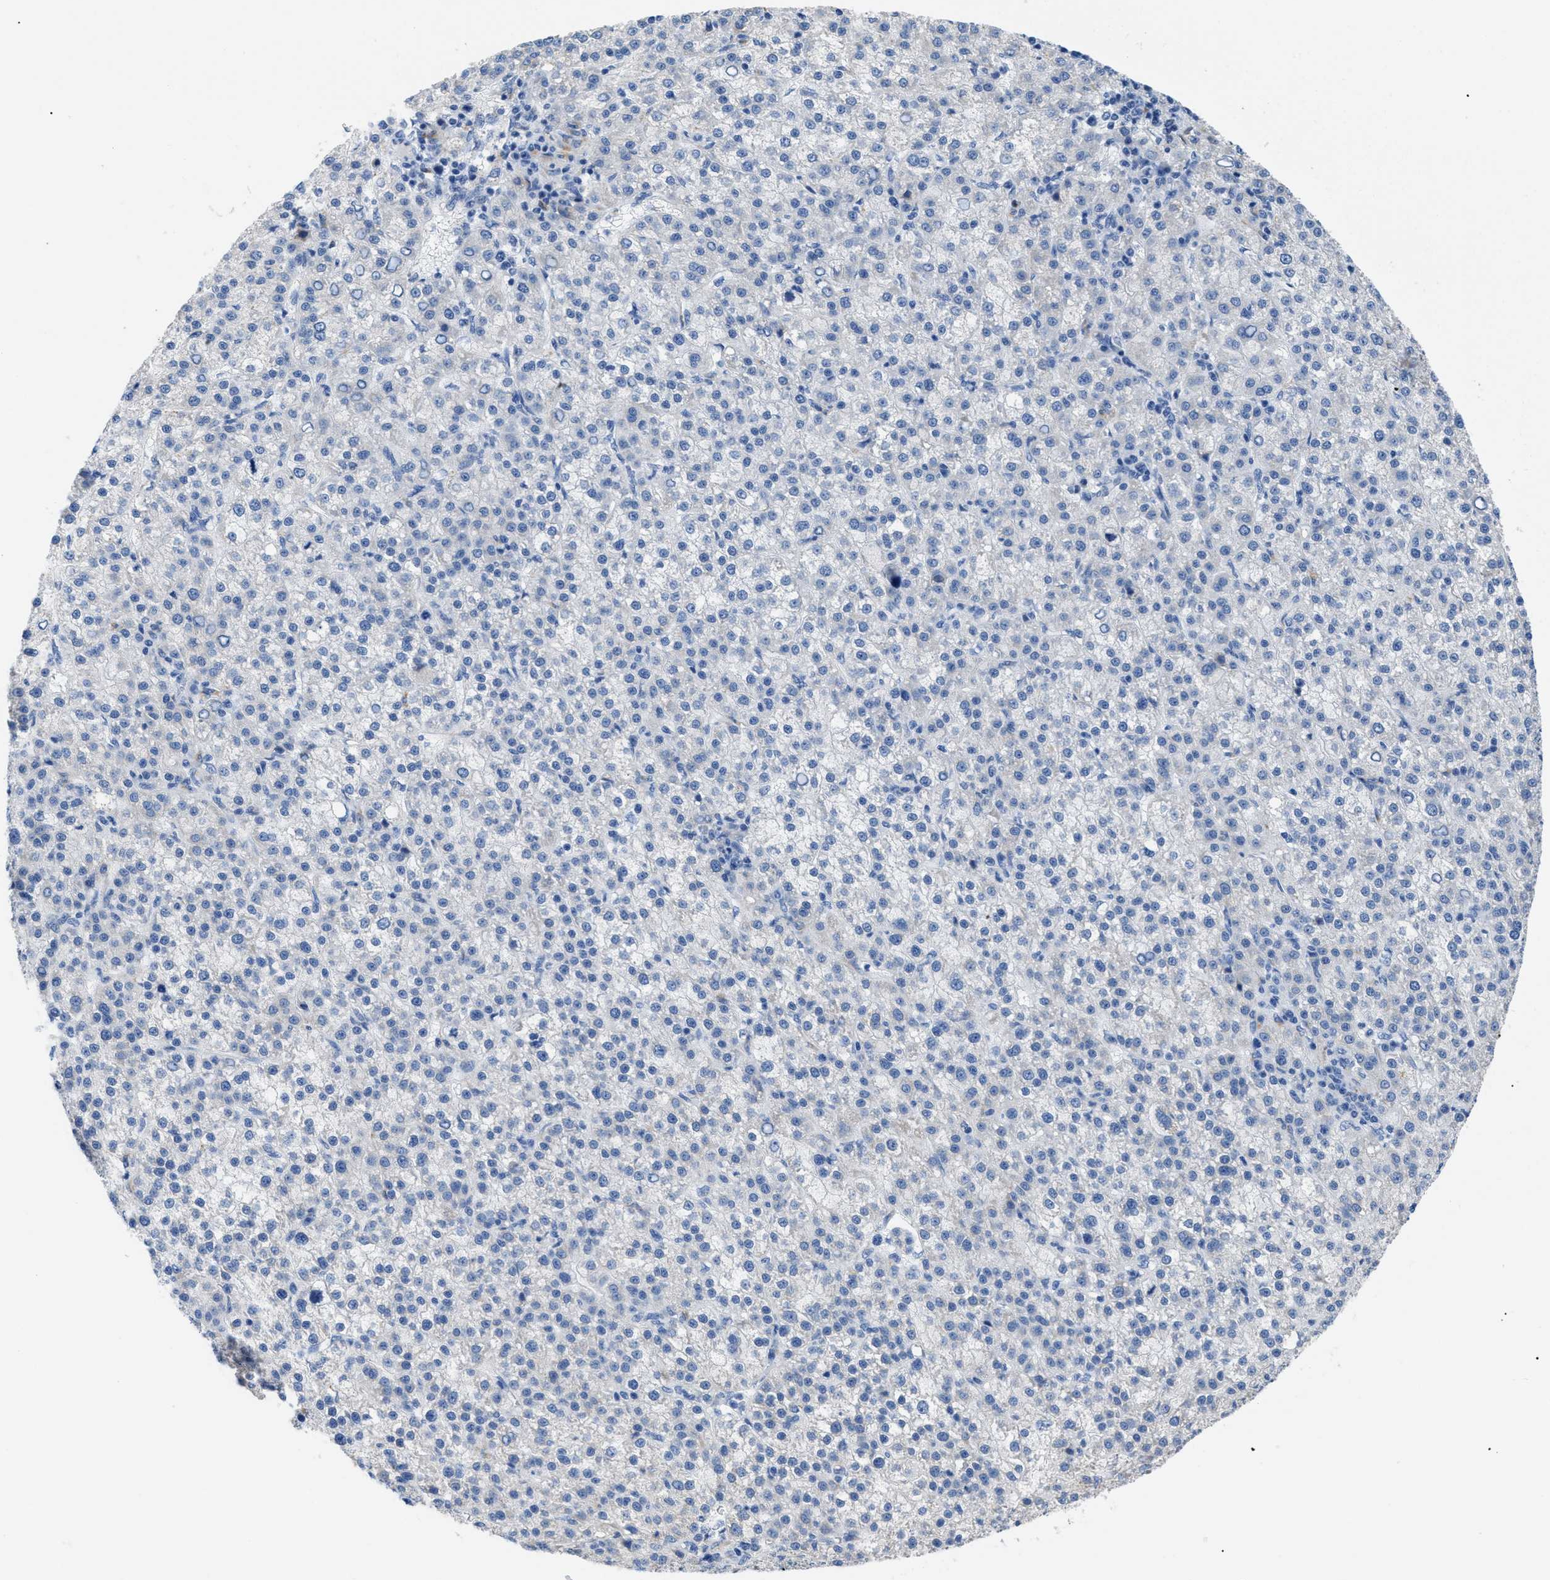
{"staining": {"intensity": "negative", "quantity": "none", "location": "none"}, "tissue": "liver cancer", "cell_type": "Tumor cells", "image_type": "cancer", "snomed": [{"axis": "morphology", "description": "Carcinoma, Hepatocellular, NOS"}, {"axis": "topography", "description": "Liver"}], "caption": "Liver cancer stained for a protein using immunohistochemistry demonstrates no staining tumor cells.", "gene": "APOBEC2", "patient": {"sex": "female", "age": 58}}